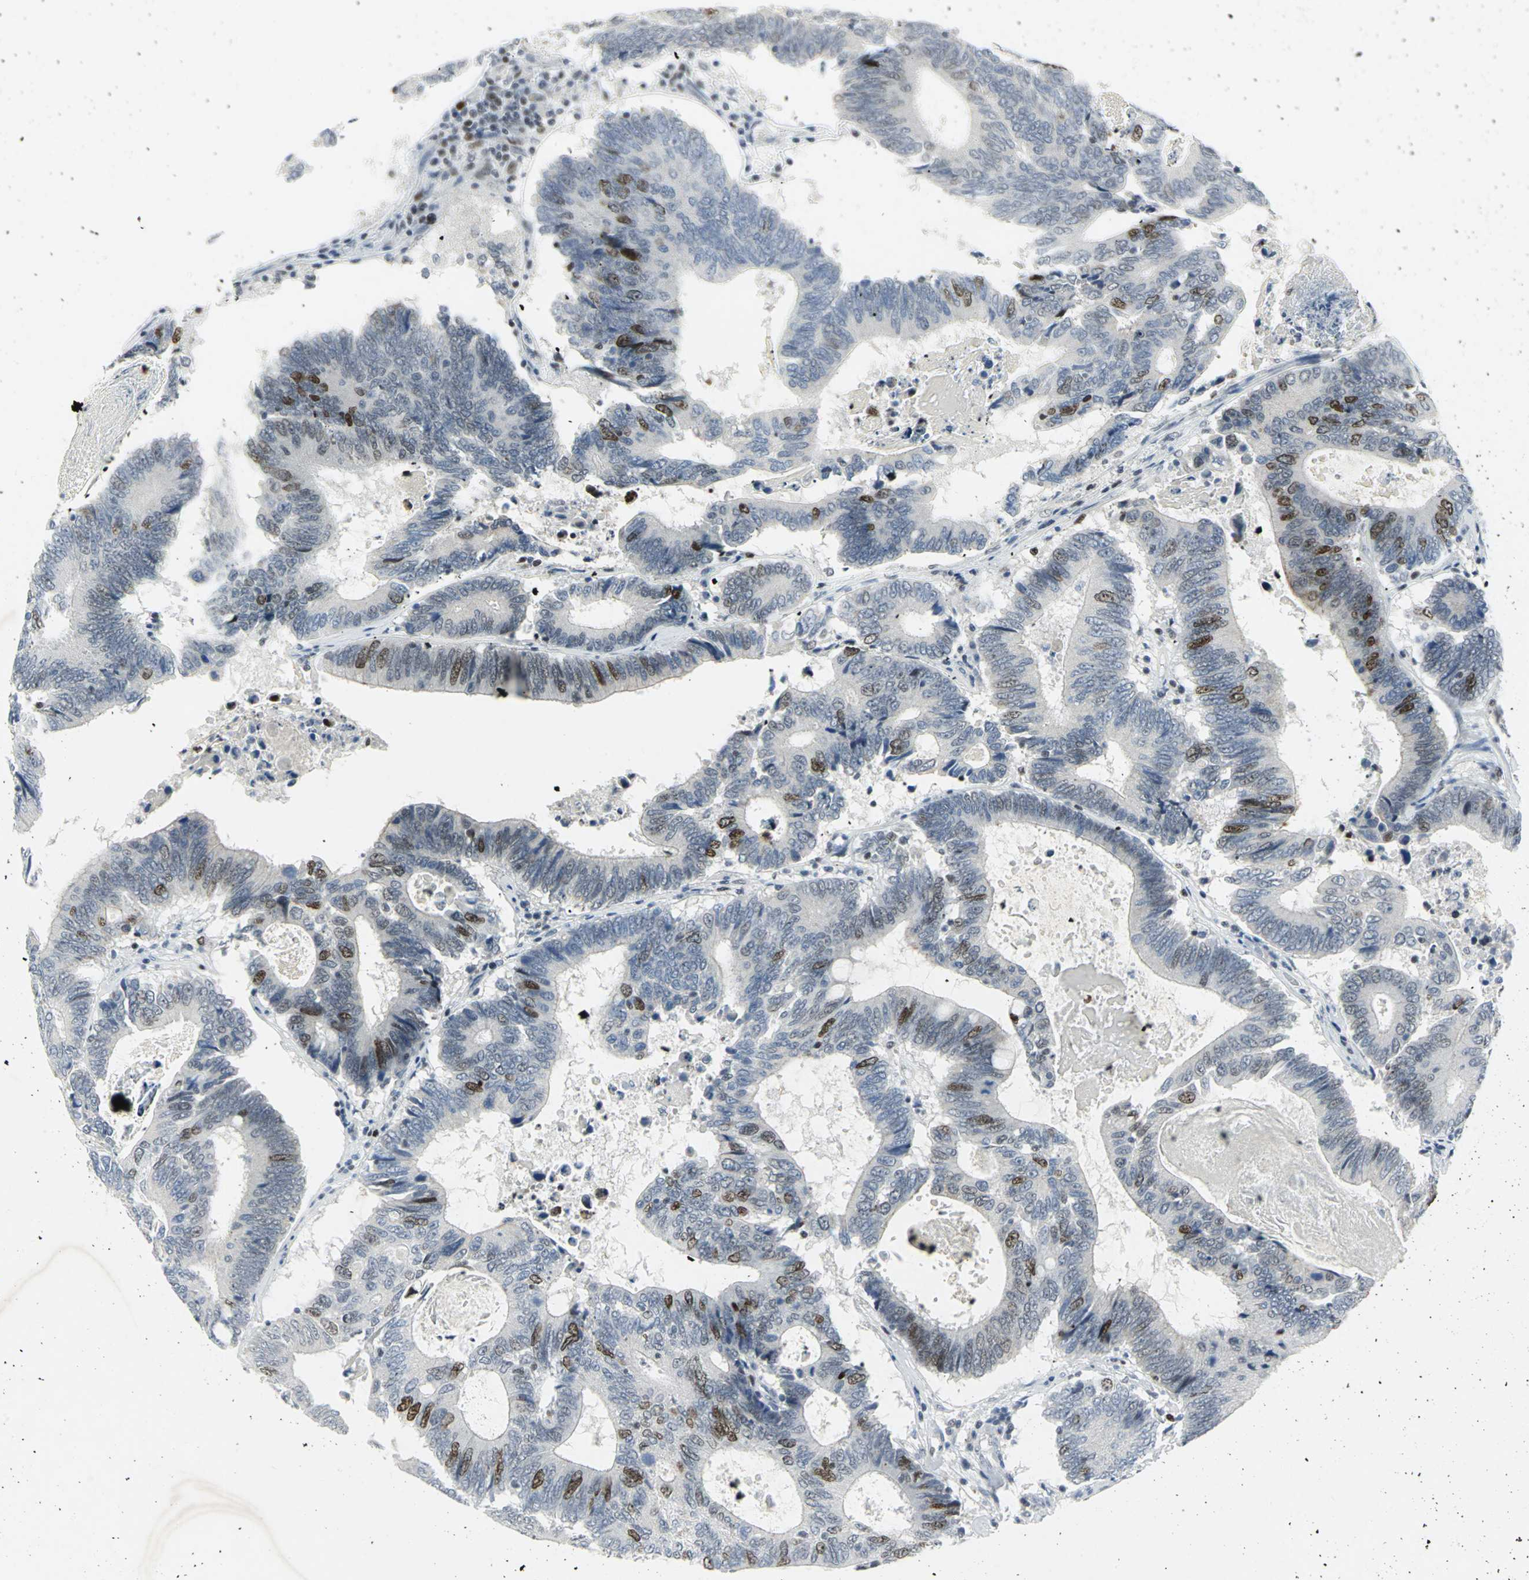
{"staining": {"intensity": "strong", "quantity": "<25%", "location": "nuclear"}, "tissue": "colorectal cancer", "cell_type": "Tumor cells", "image_type": "cancer", "snomed": [{"axis": "morphology", "description": "Adenocarcinoma, NOS"}, {"axis": "topography", "description": "Colon"}], "caption": "This is an image of immunohistochemistry (IHC) staining of adenocarcinoma (colorectal), which shows strong positivity in the nuclear of tumor cells.", "gene": "RPA1", "patient": {"sex": "female", "age": 78}}